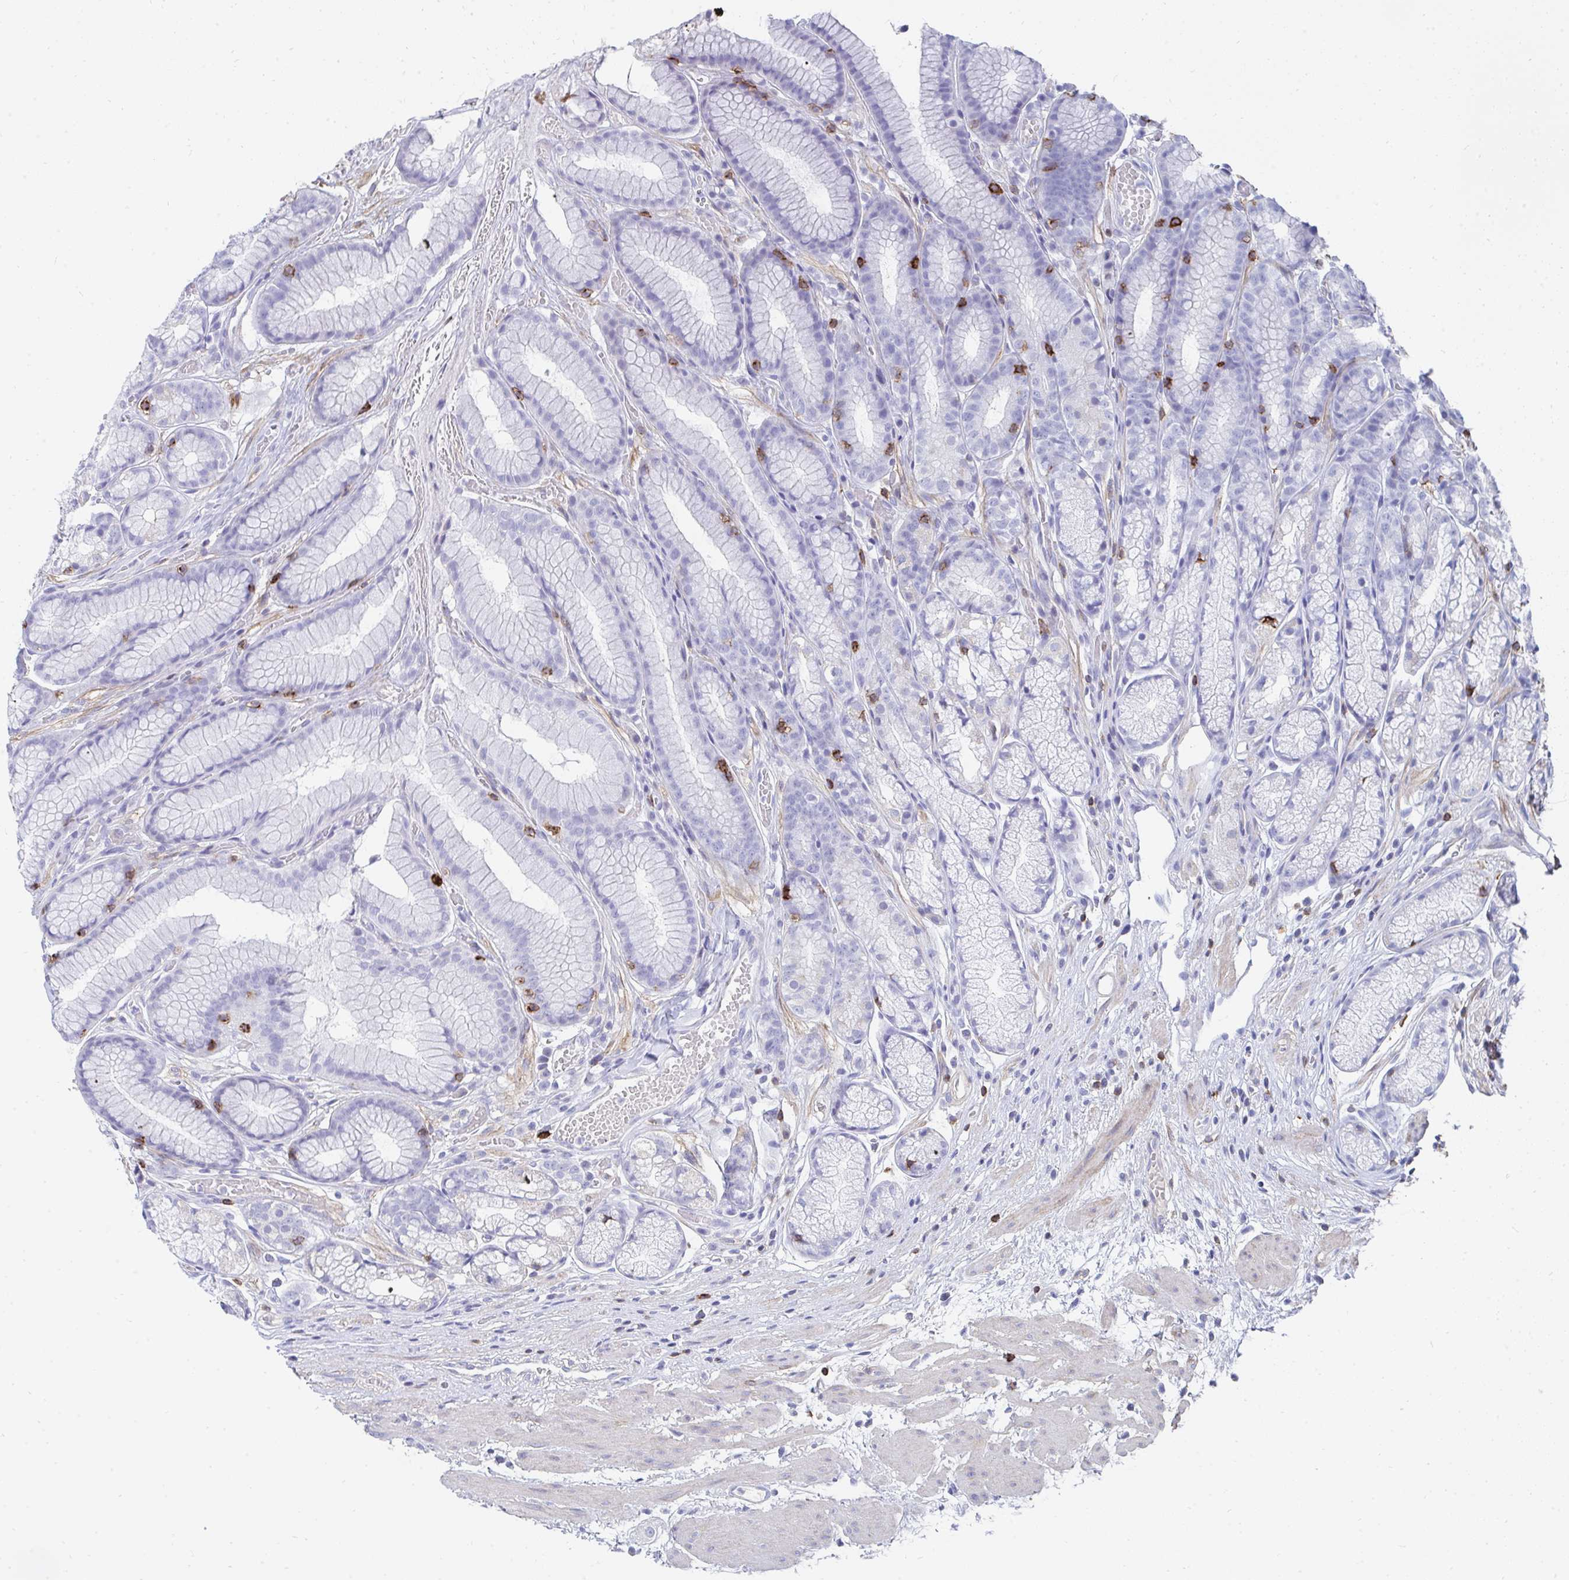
{"staining": {"intensity": "negative", "quantity": "none", "location": "none"}, "tissue": "stomach", "cell_type": "Glandular cells", "image_type": "normal", "snomed": [{"axis": "morphology", "description": "Normal tissue, NOS"}, {"axis": "topography", "description": "Smooth muscle"}, {"axis": "topography", "description": "Stomach"}], "caption": "Histopathology image shows no protein positivity in glandular cells of normal stomach. (DAB immunohistochemistry with hematoxylin counter stain).", "gene": "CD7", "patient": {"sex": "male", "age": 70}}